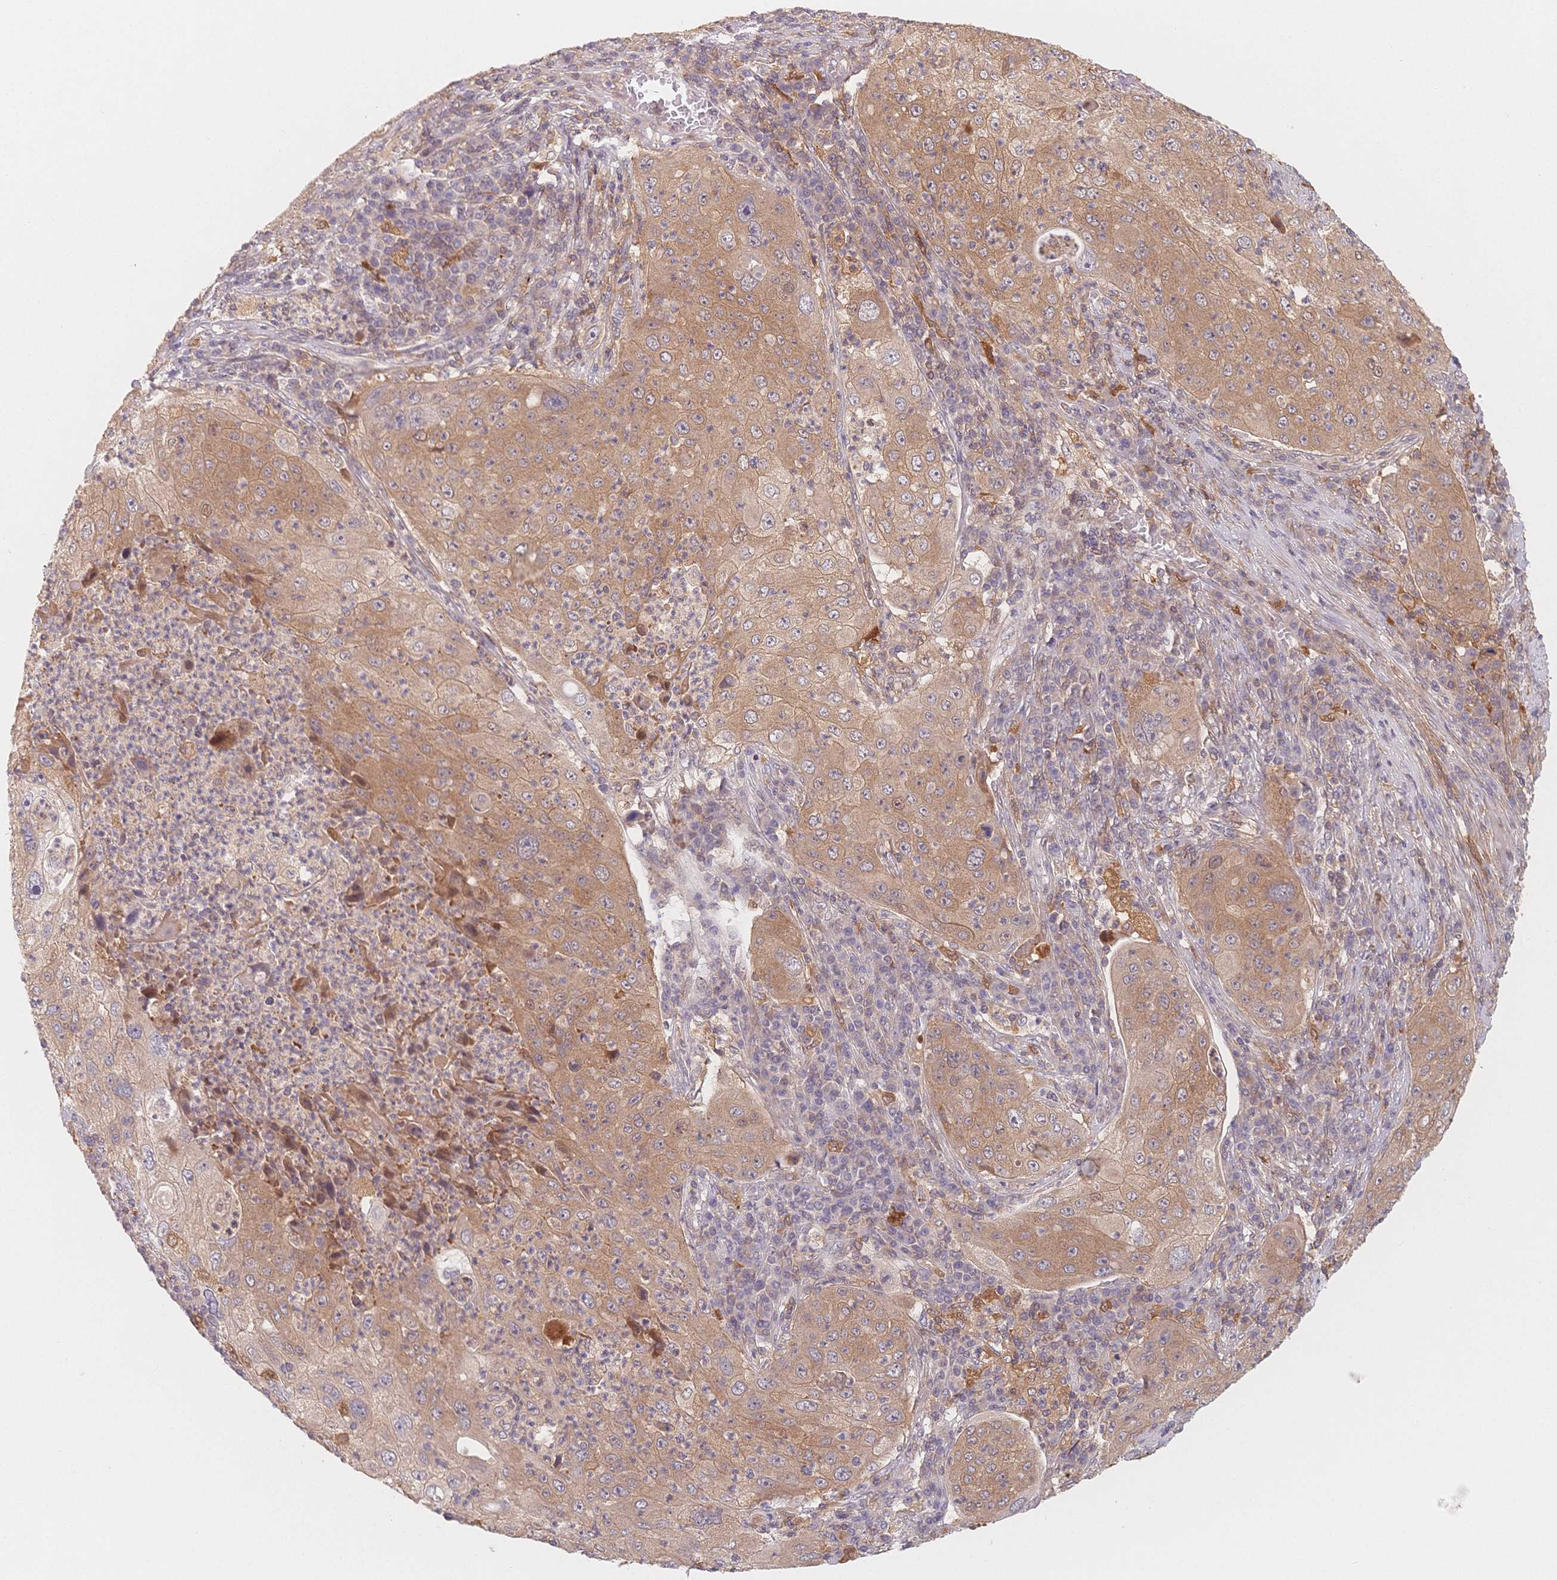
{"staining": {"intensity": "moderate", "quantity": ">75%", "location": "cytoplasmic/membranous"}, "tissue": "lung cancer", "cell_type": "Tumor cells", "image_type": "cancer", "snomed": [{"axis": "morphology", "description": "Squamous cell carcinoma, NOS"}, {"axis": "topography", "description": "Lung"}], "caption": "This micrograph demonstrates immunohistochemistry staining of squamous cell carcinoma (lung), with medium moderate cytoplasmic/membranous expression in about >75% of tumor cells.", "gene": "C12orf75", "patient": {"sex": "female", "age": 59}}